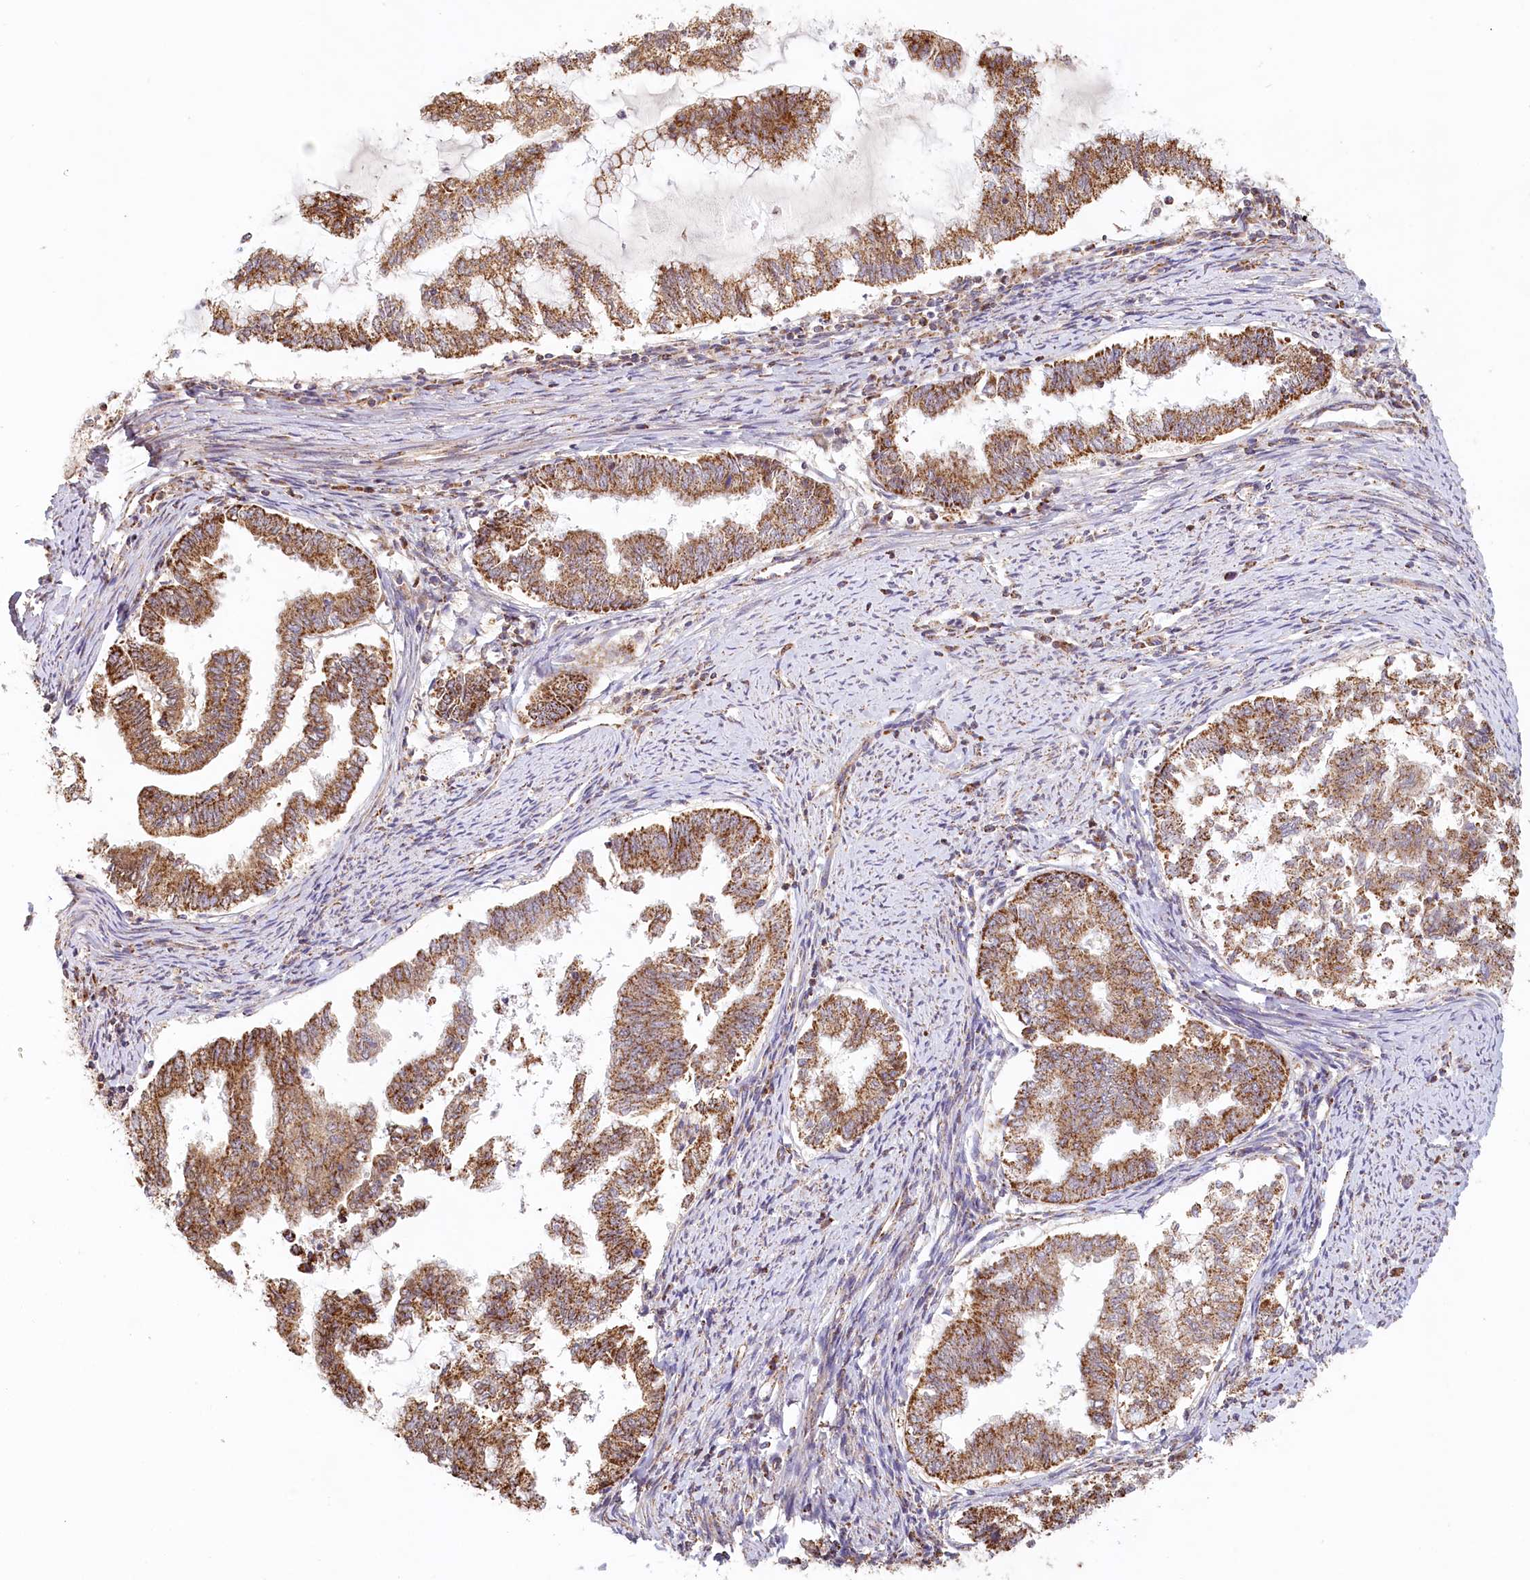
{"staining": {"intensity": "moderate", "quantity": ">75%", "location": "cytoplasmic/membranous"}, "tissue": "endometrial cancer", "cell_type": "Tumor cells", "image_type": "cancer", "snomed": [{"axis": "morphology", "description": "Adenocarcinoma, NOS"}, {"axis": "topography", "description": "Endometrium"}], "caption": "The image shows staining of endometrial cancer (adenocarcinoma), revealing moderate cytoplasmic/membranous protein expression (brown color) within tumor cells.", "gene": "UMPS", "patient": {"sex": "female", "age": 79}}